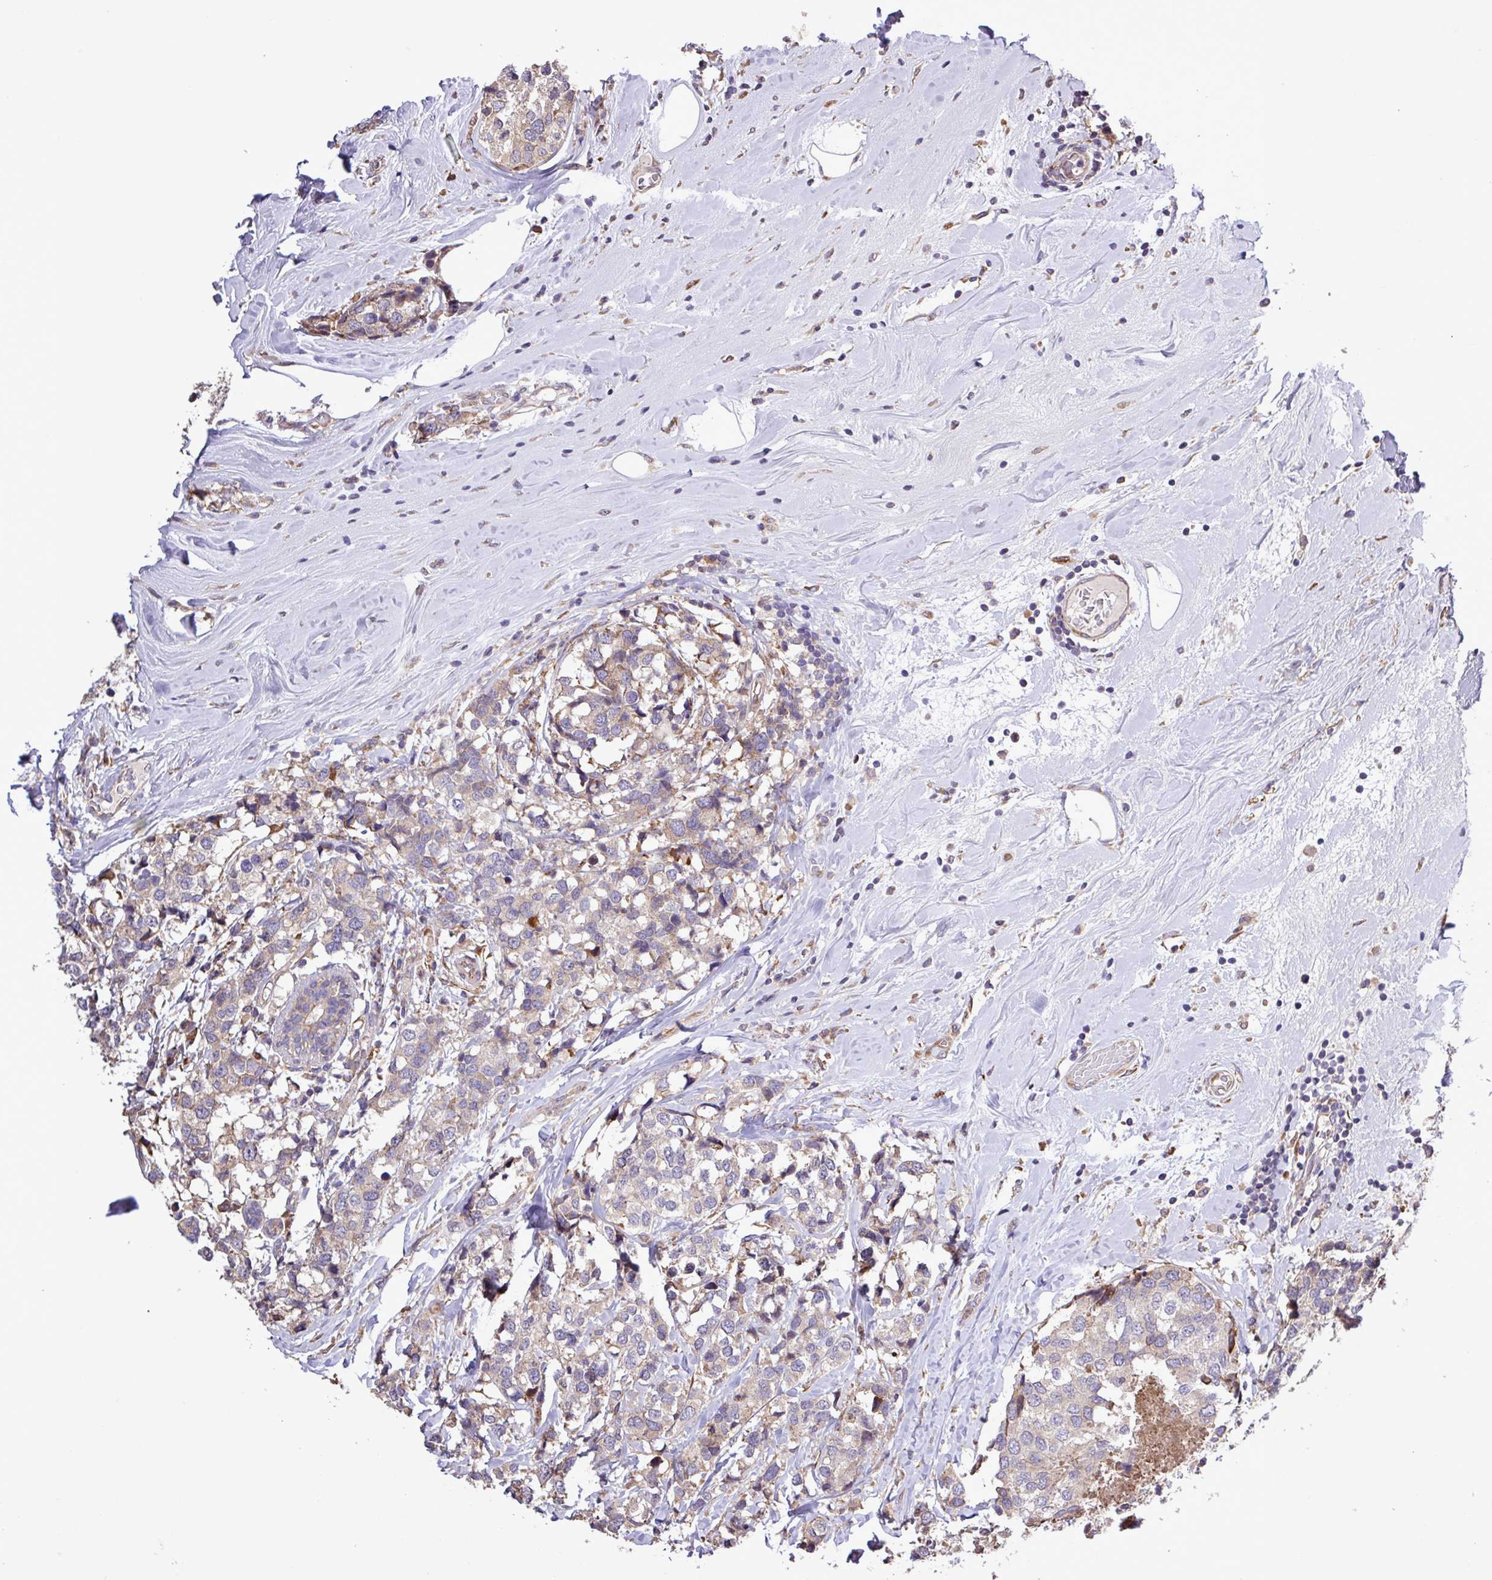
{"staining": {"intensity": "negative", "quantity": "none", "location": "none"}, "tissue": "breast cancer", "cell_type": "Tumor cells", "image_type": "cancer", "snomed": [{"axis": "morphology", "description": "Lobular carcinoma"}, {"axis": "topography", "description": "Breast"}], "caption": "DAB (3,3'-diaminobenzidine) immunohistochemical staining of breast lobular carcinoma demonstrates no significant staining in tumor cells. (Brightfield microscopy of DAB (3,3'-diaminobenzidine) IHC at high magnification).", "gene": "MEGF6", "patient": {"sex": "female", "age": 59}}